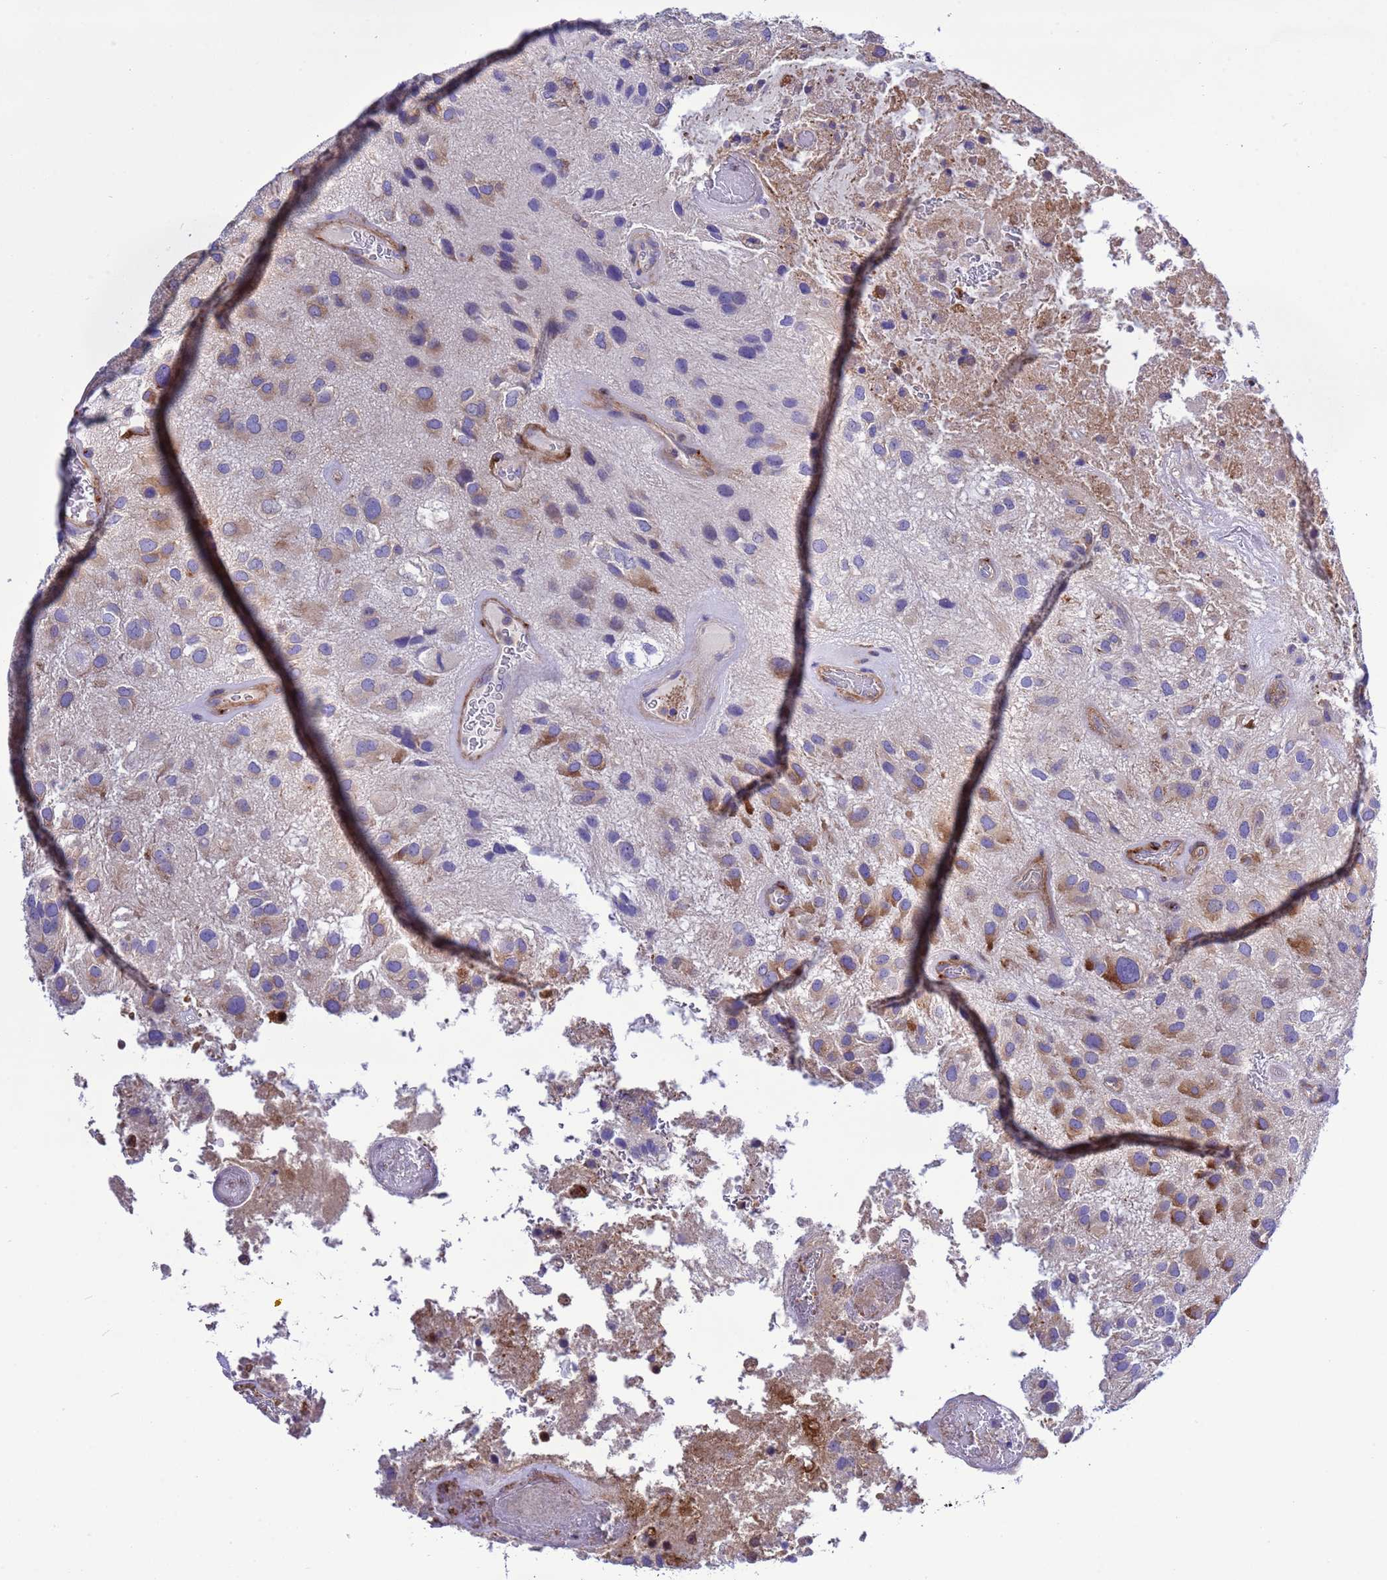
{"staining": {"intensity": "moderate", "quantity": "25%-75%", "location": "cytoplasmic/membranous"}, "tissue": "glioma", "cell_type": "Tumor cells", "image_type": "cancer", "snomed": [{"axis": "morphology", "description": "Glioma, malignant, Low grade"}, {"axis": "topography", "description": "Brain"}], "caption": "IHC (DAB (3,3'-diaminobenzidine)) staining of human malignant glioma (low-grade) displays moderate cytoplasmic/membranous protein staining in approximately 25%-75% of tumor cells.", "gene": "KICS2", "patient": {"sex": "male", "age": 66}}